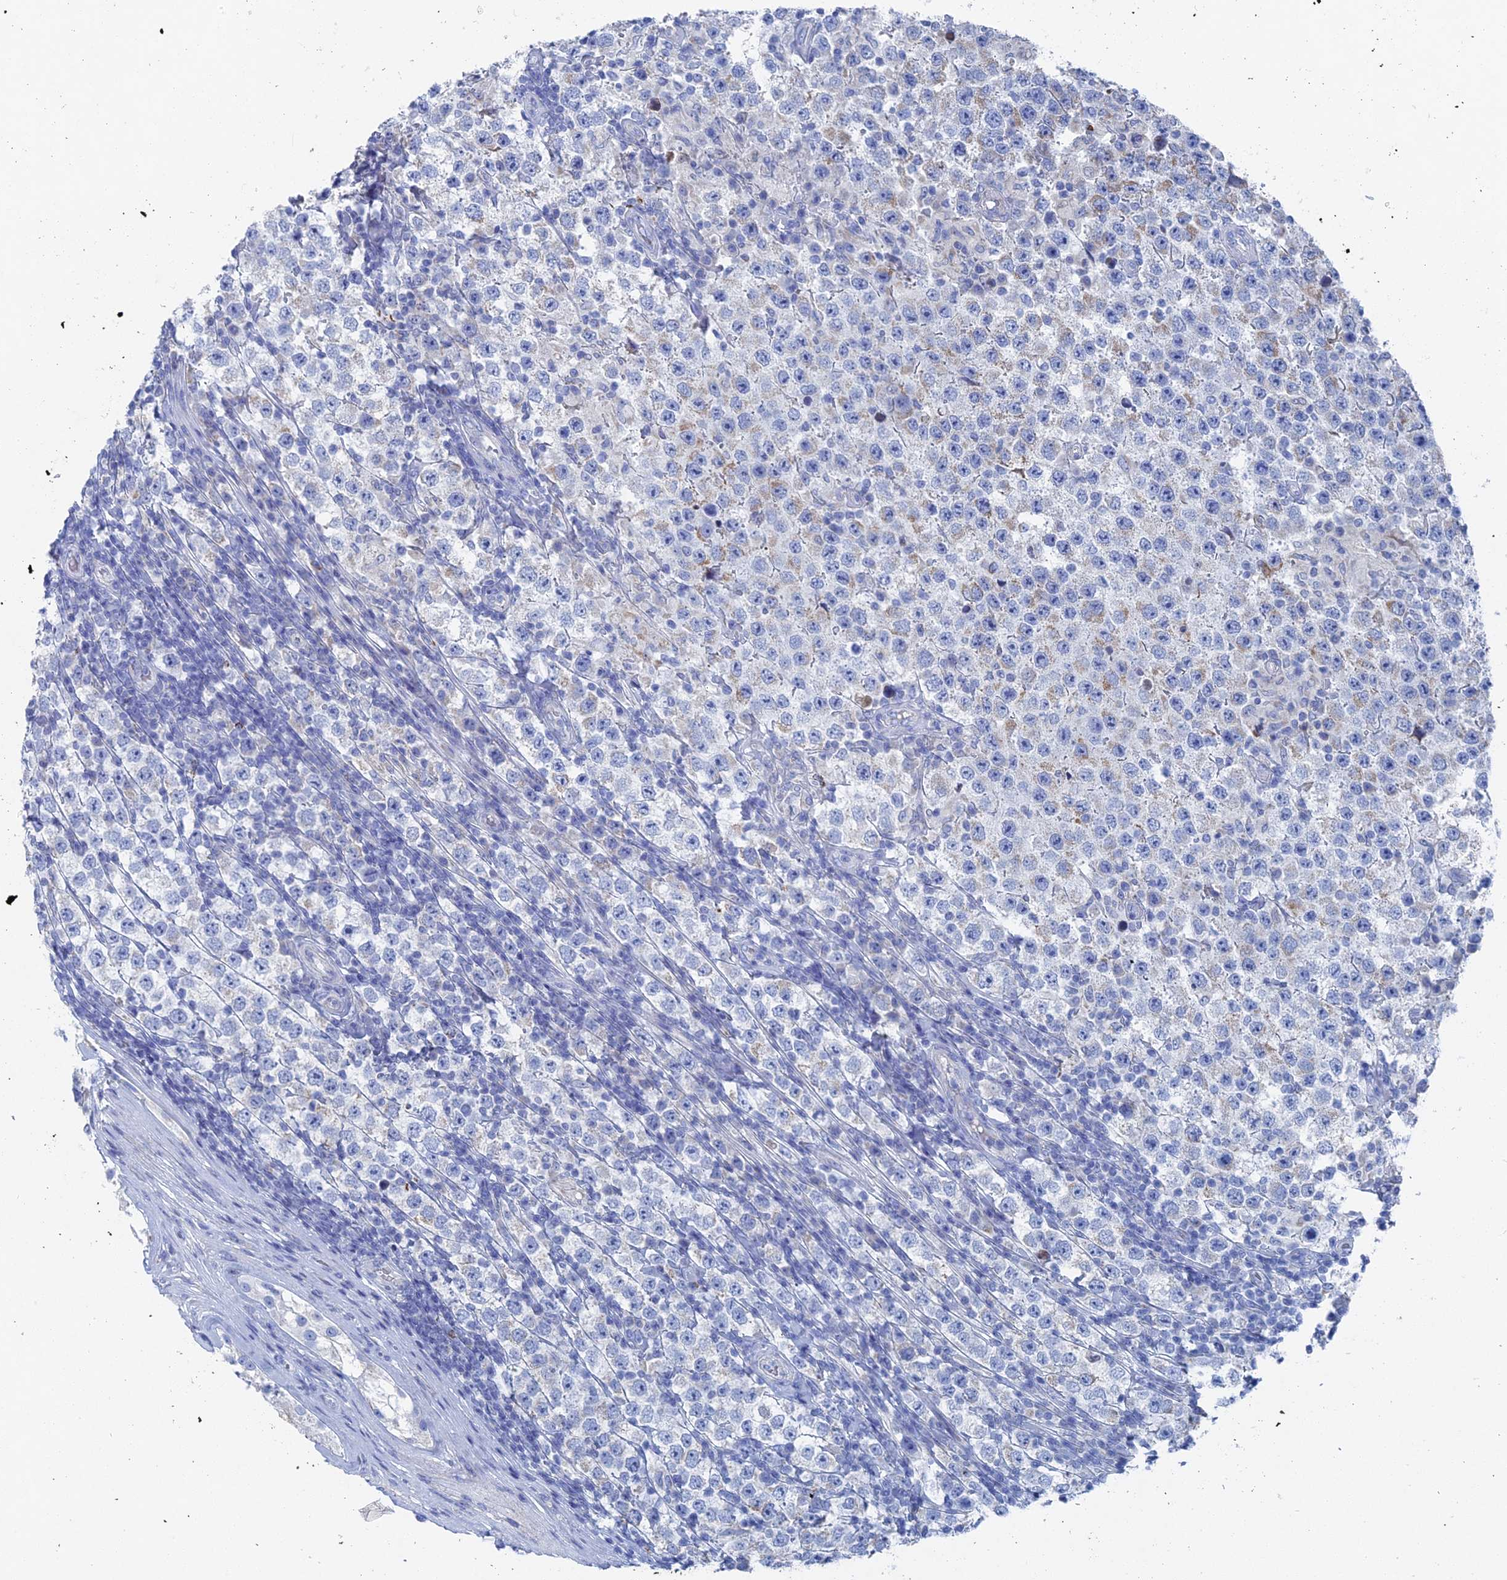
{"staining": {"intensity": "negative", "quantity": "none", "location": "none"}, "tissue": "testis cancer", "cell_type": "Tumor cells", "image_type": "cancer", "snomed": [{"axis": "morphology", "description": "Normal tissue, NOS"}, {"axis": "morphology", "description": "Urothelial carcinoma, High grade"}, {"axis": "morphology", "description": "Seminoma, NOS"}, {"axis": "morphology", "description": "Carcinoma, Embryonal, NOS"}, {"axis": "topography", "description": "Urinary bladder"}, {"axis": "topography", "description": "Testis"}], "caption": "IHC histopathology image of neoplastic tissue: testis urothelial carcinoma (high-grade) stained with DAB (3,3'-diaminobenzidine) demonstrates no significant protein positivity in tumor cells.", "gene": "HIGD1A", "patient": {"sex": "male", "age": 41}}